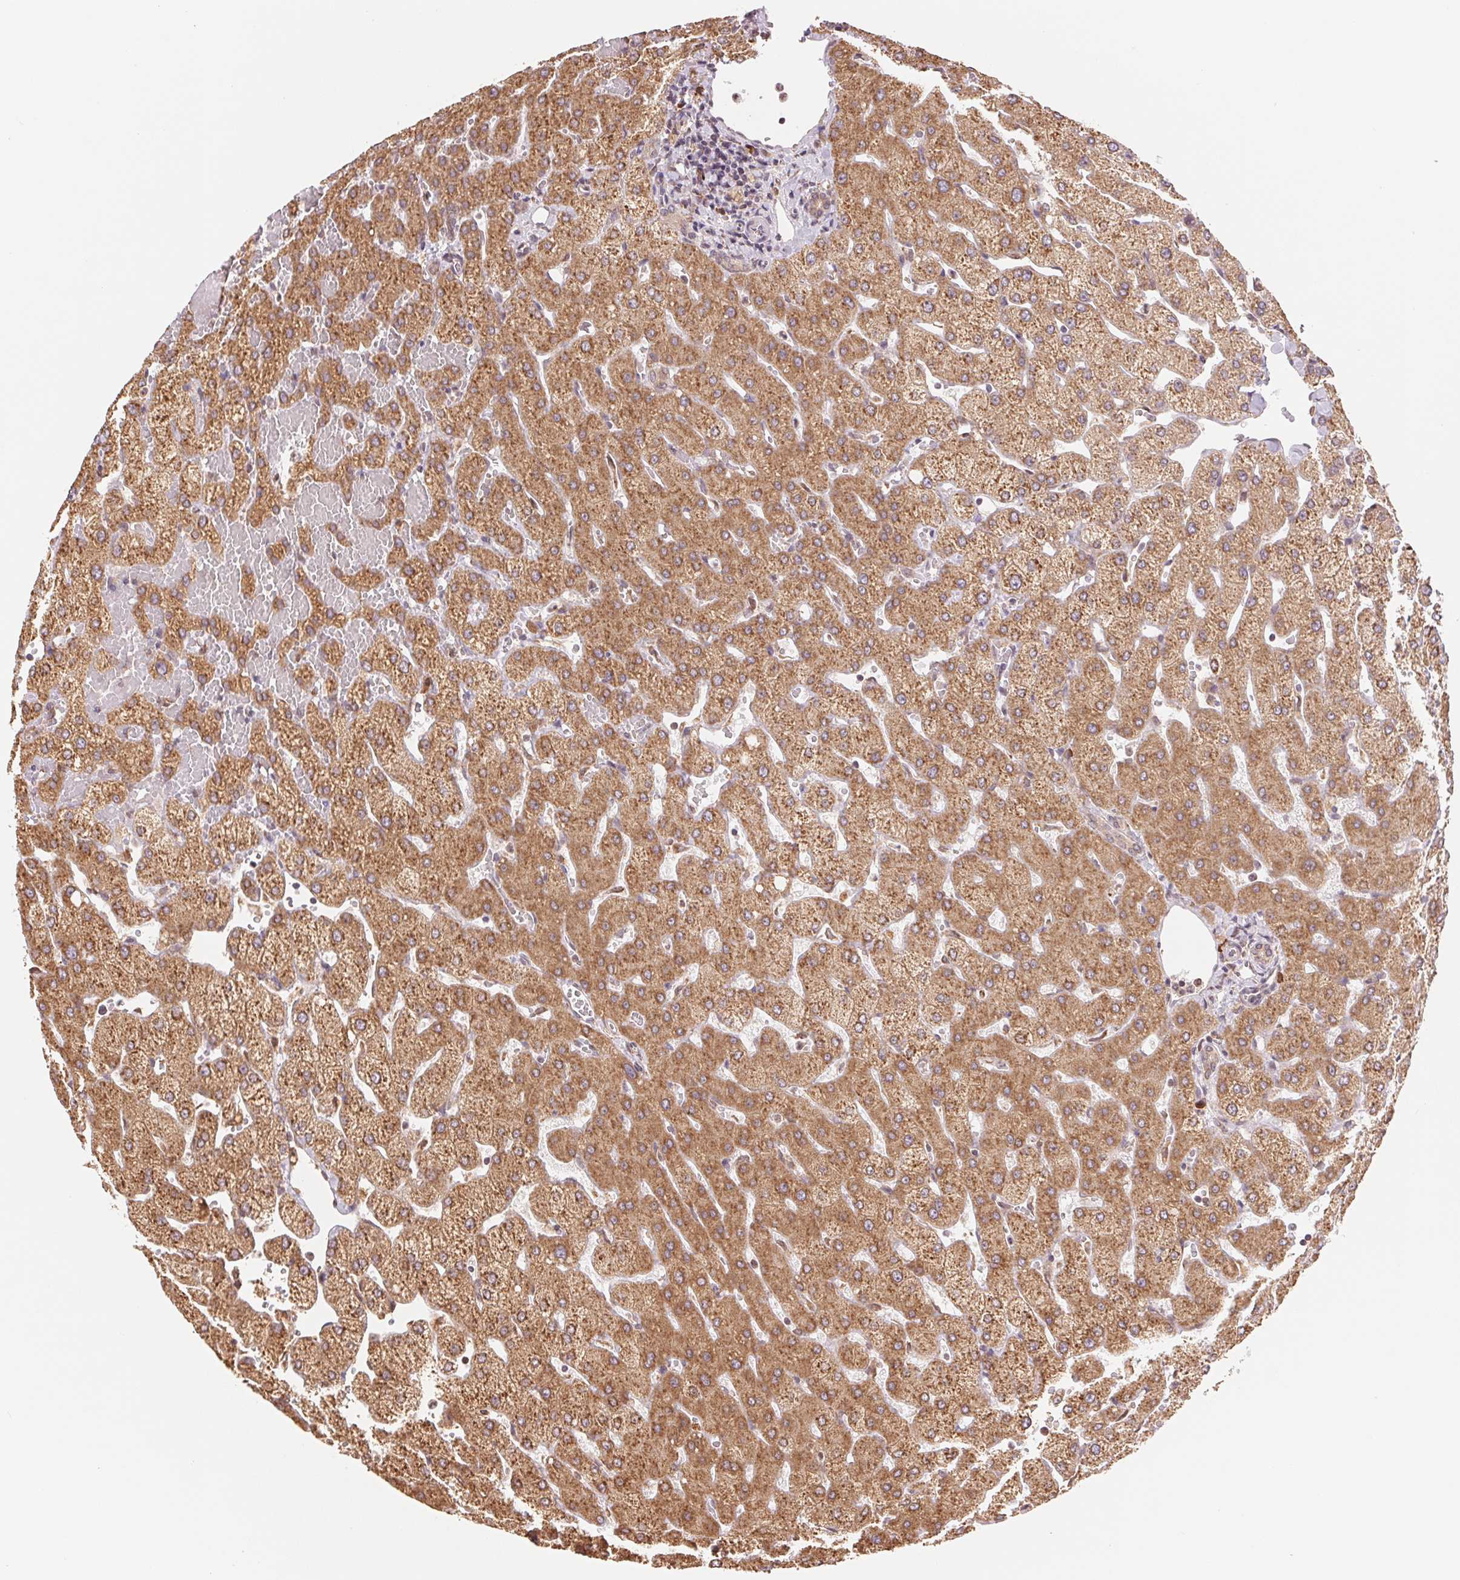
{"staining": {"intensity": "weak", "quantity": ">75%", "location": "cytoplasmic/membranous"}, "tissue": "liver", "cell_type": "Cholangiocytes", "image_type": "normal", "snomed": [{"axis": "morphology", "description": "Normal tissue, NOS"}, {"axis": "topography", "description": "Liver"}], "caption": "Normal liver demonstrates weak cytoplasmic/membranous staining in about >75% of cholangiocytes, visualized by immunohistochemistry.", "gene": "RPN1", "patient": {"sex": "female", "age": 54}}